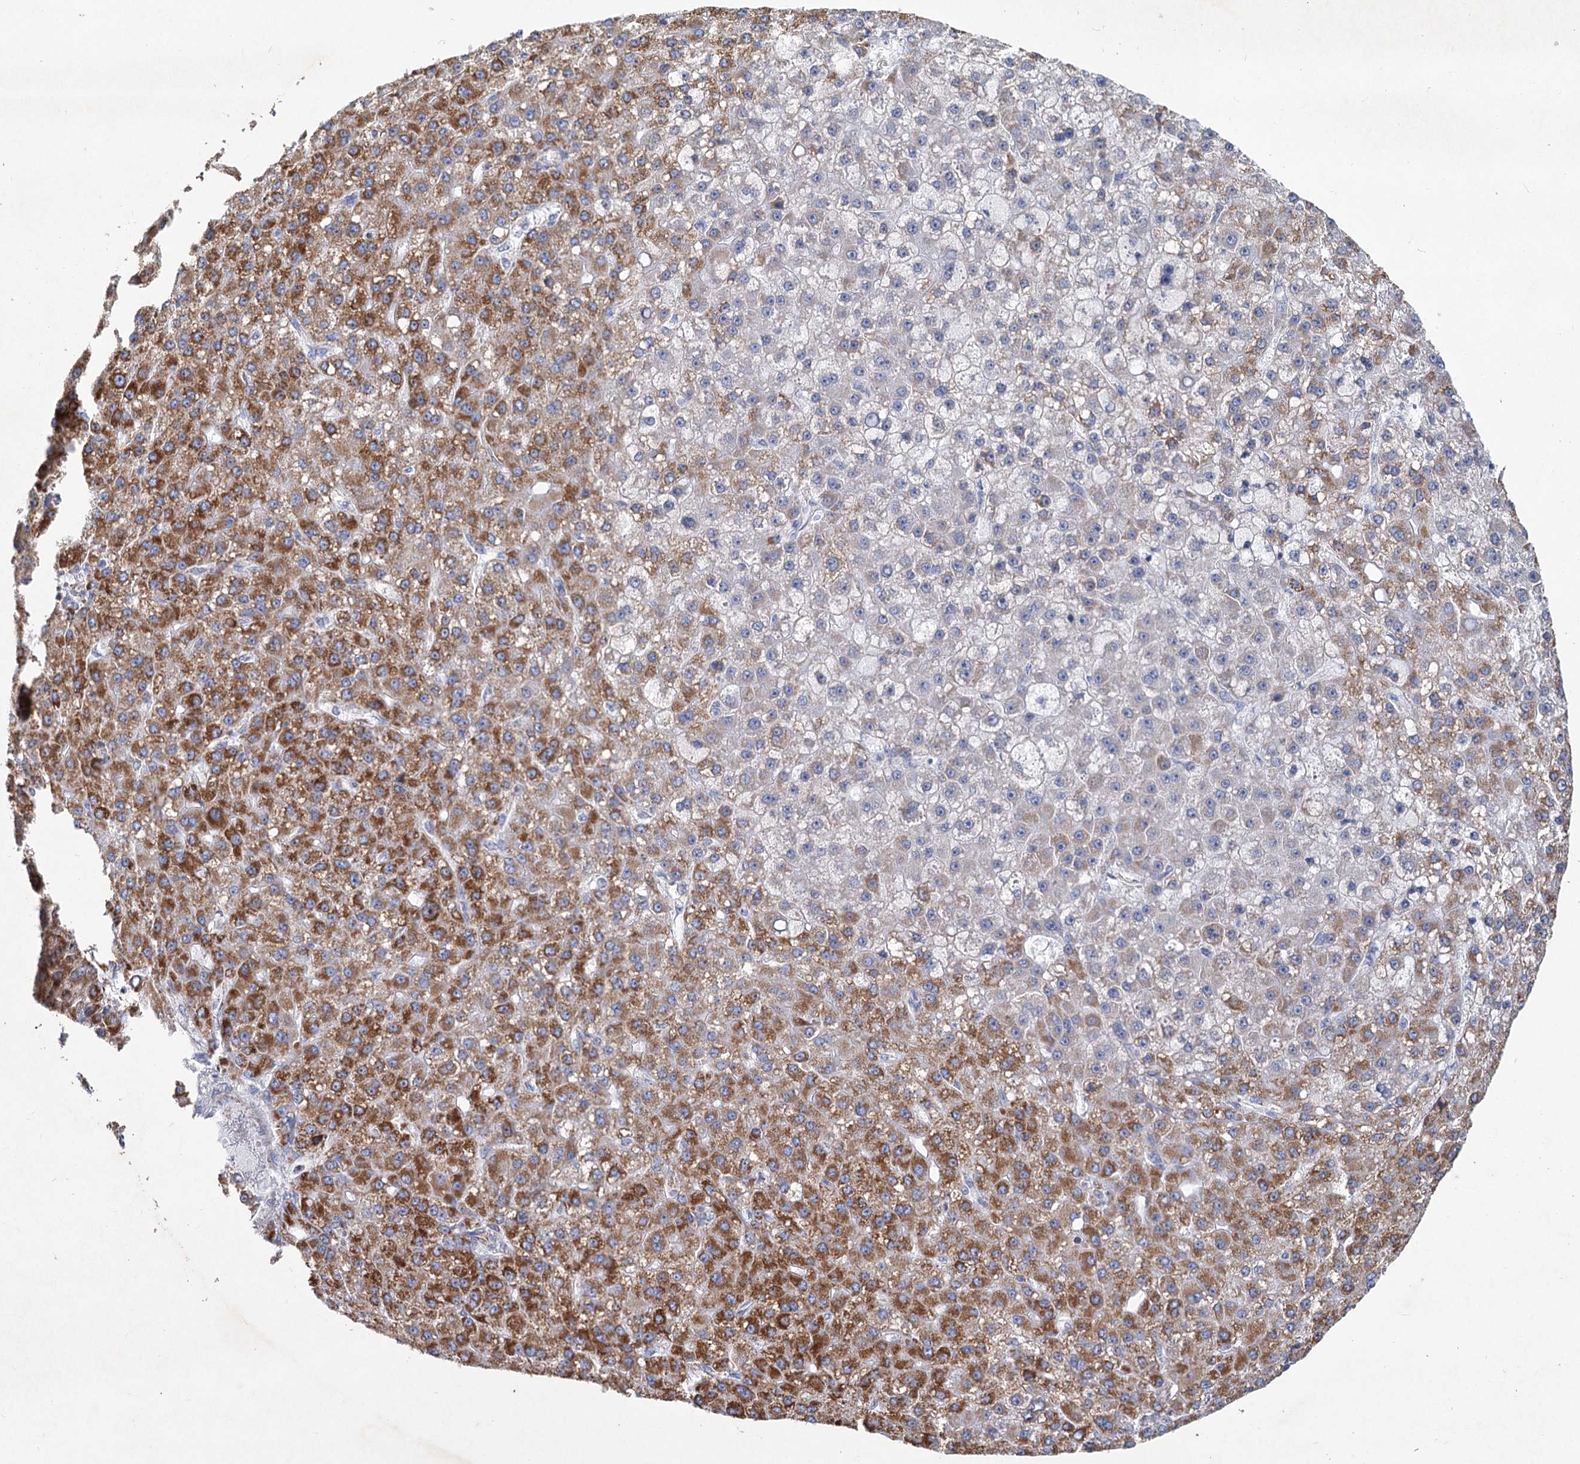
{"staining": {"intensity": "moderate", "quantity": "25%-75%", "location": "cytoplasmic/membranous"}, "tissue": "liver cancer", "cell_type": "Tumor cells", "image_type": "cancer", "snomed": [{"axis": "morphology", "description": "Carcinoma, Hepatocellular, NOS"}, {"axis": "topography", "description": "Liver"}], "caption": "Liver cancer (hepatocellular carcinoma) tissue shows moderate cytoplasmic/membranous expression in about 25%-75% of tumor cells", "gene": "NDUFC2", "patient": {"sex": "male", "age": 67}}